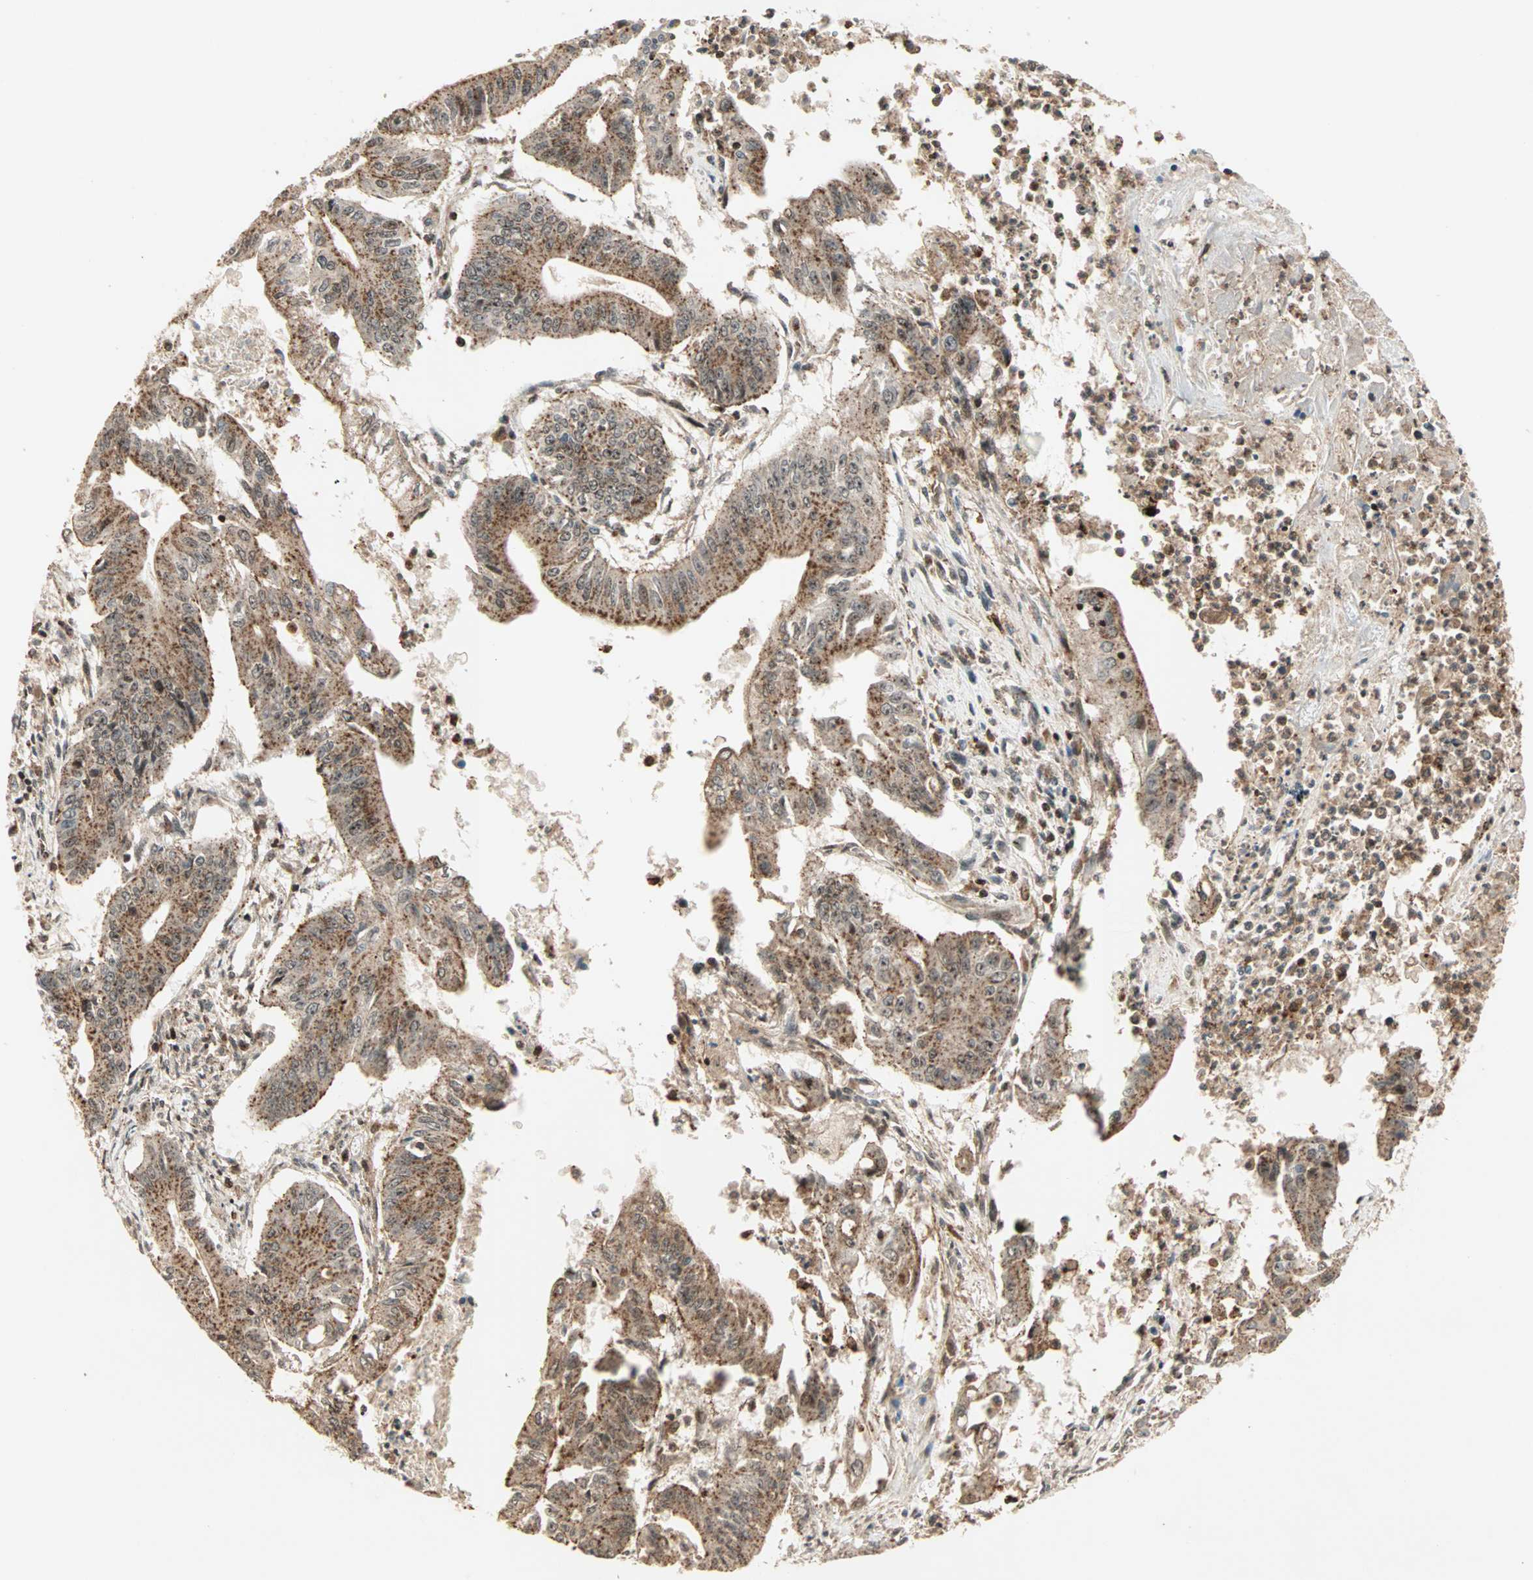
{"staining": {"intensity": "strong", "quantity": ">75%", "location": "cytoplasmic/membranous,nuclear"}, "tissue": "pancreatic cancer", "cell_type": "Tumor cells", "image_type": "cancer", "snomed": [{"axis": "morphology", "description": "Normal tissue, NOS"}, {"axis": "topography", "description": "Lymph node"}], "caption": "Human pancreatic cancer stained for a protein (brown) shows strong cytoplasmic/membranous and nuclear positive expression in about >75% of tumor cells.", "gene": "ZBED9", "patient": {"sex": "male", "age": 62}}